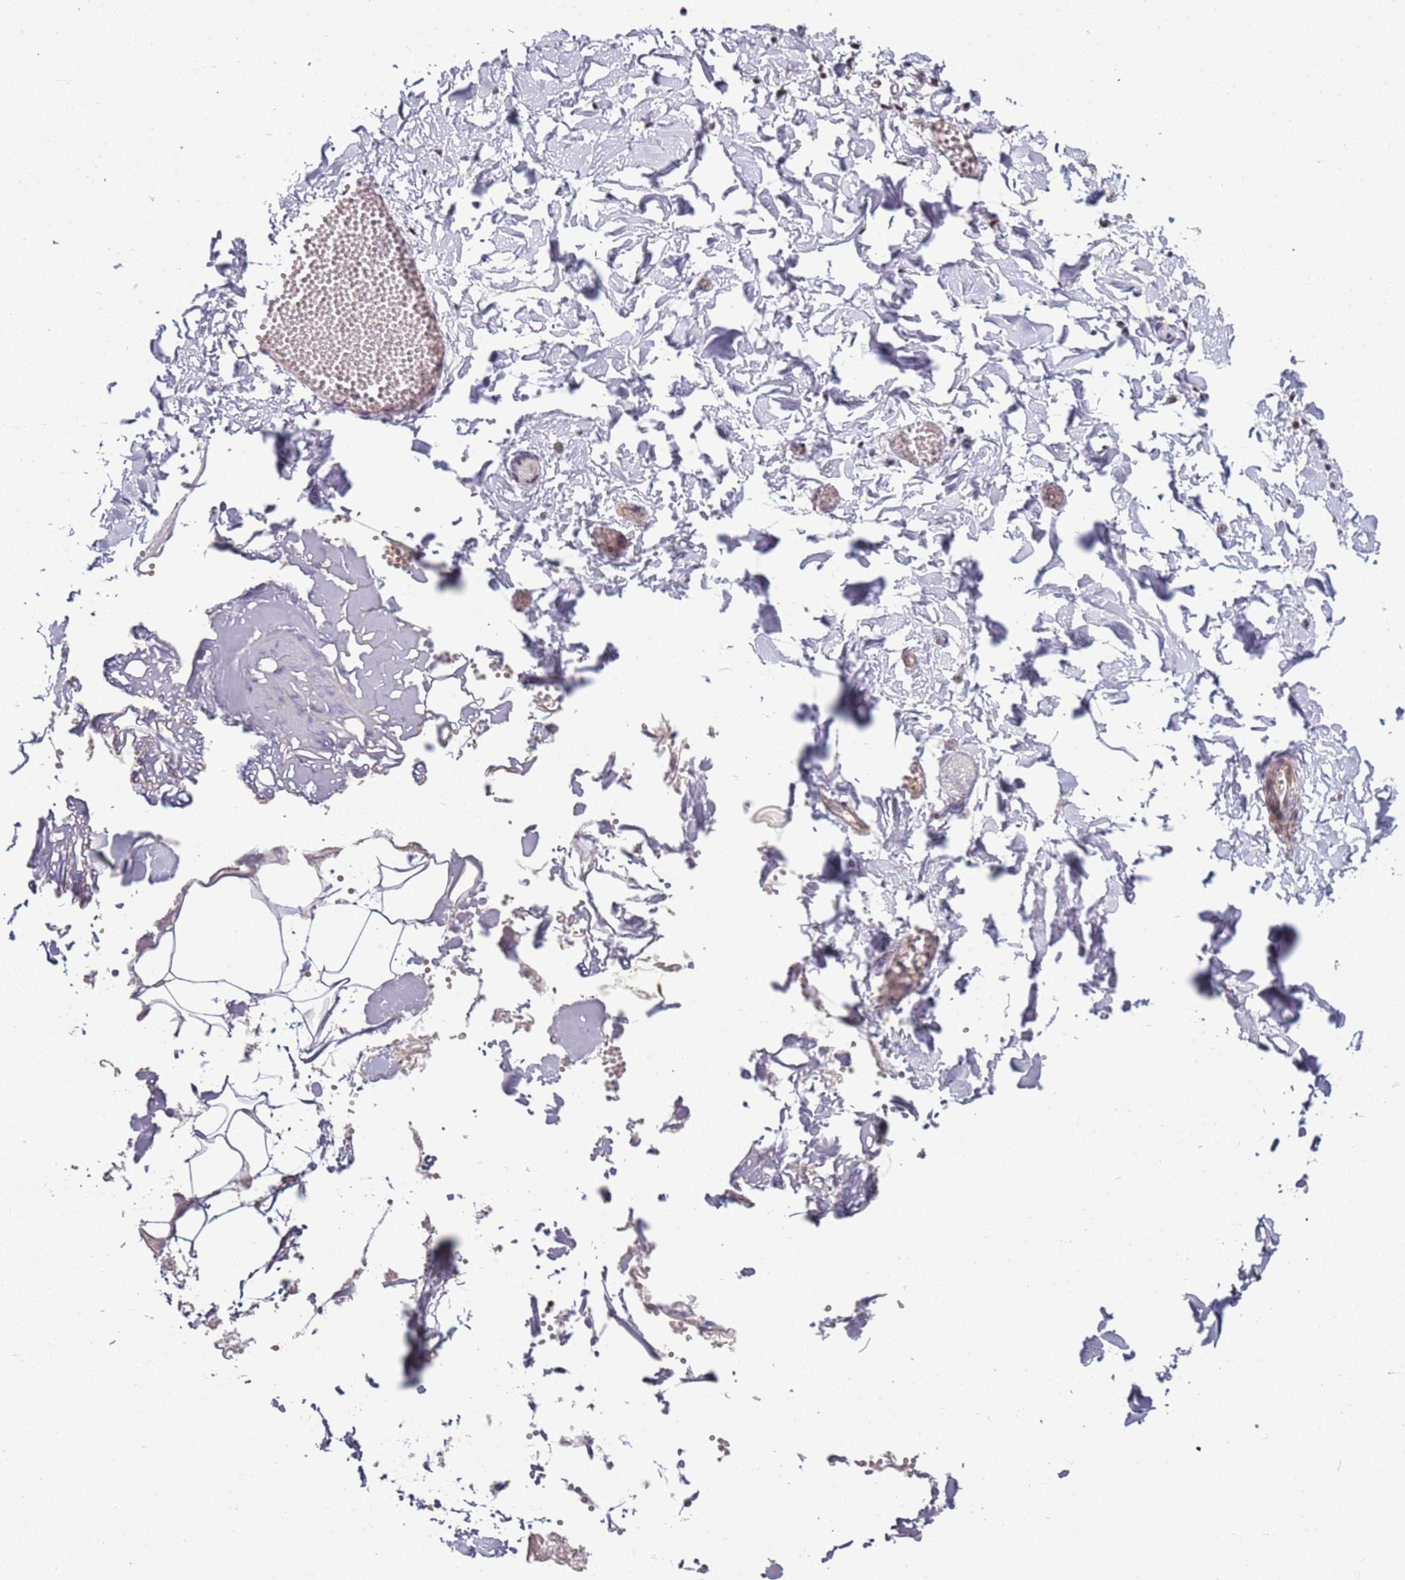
{"staining": {"intensity": "negative", "quantity": "none", "location": "none"}, "tissue": "adipose tissue", "cell_type": "Adipocytes", "image_type": "normal", "snomed": [{"axis": "morphology", "description": "Normal tissue, NOS"}, {"axis": "topography", "description": "Gallbladder"}, {"axis": "topography", "description": "Peripheral nerve tissue"}], "caption": "Adipocytes are negative for brown protein staining in benign adipose tissue. (DAB immunohistochemistry (IHC), high magnification).", "gene": "UCMA", "patient": {"sex": "male", "age": 38}}